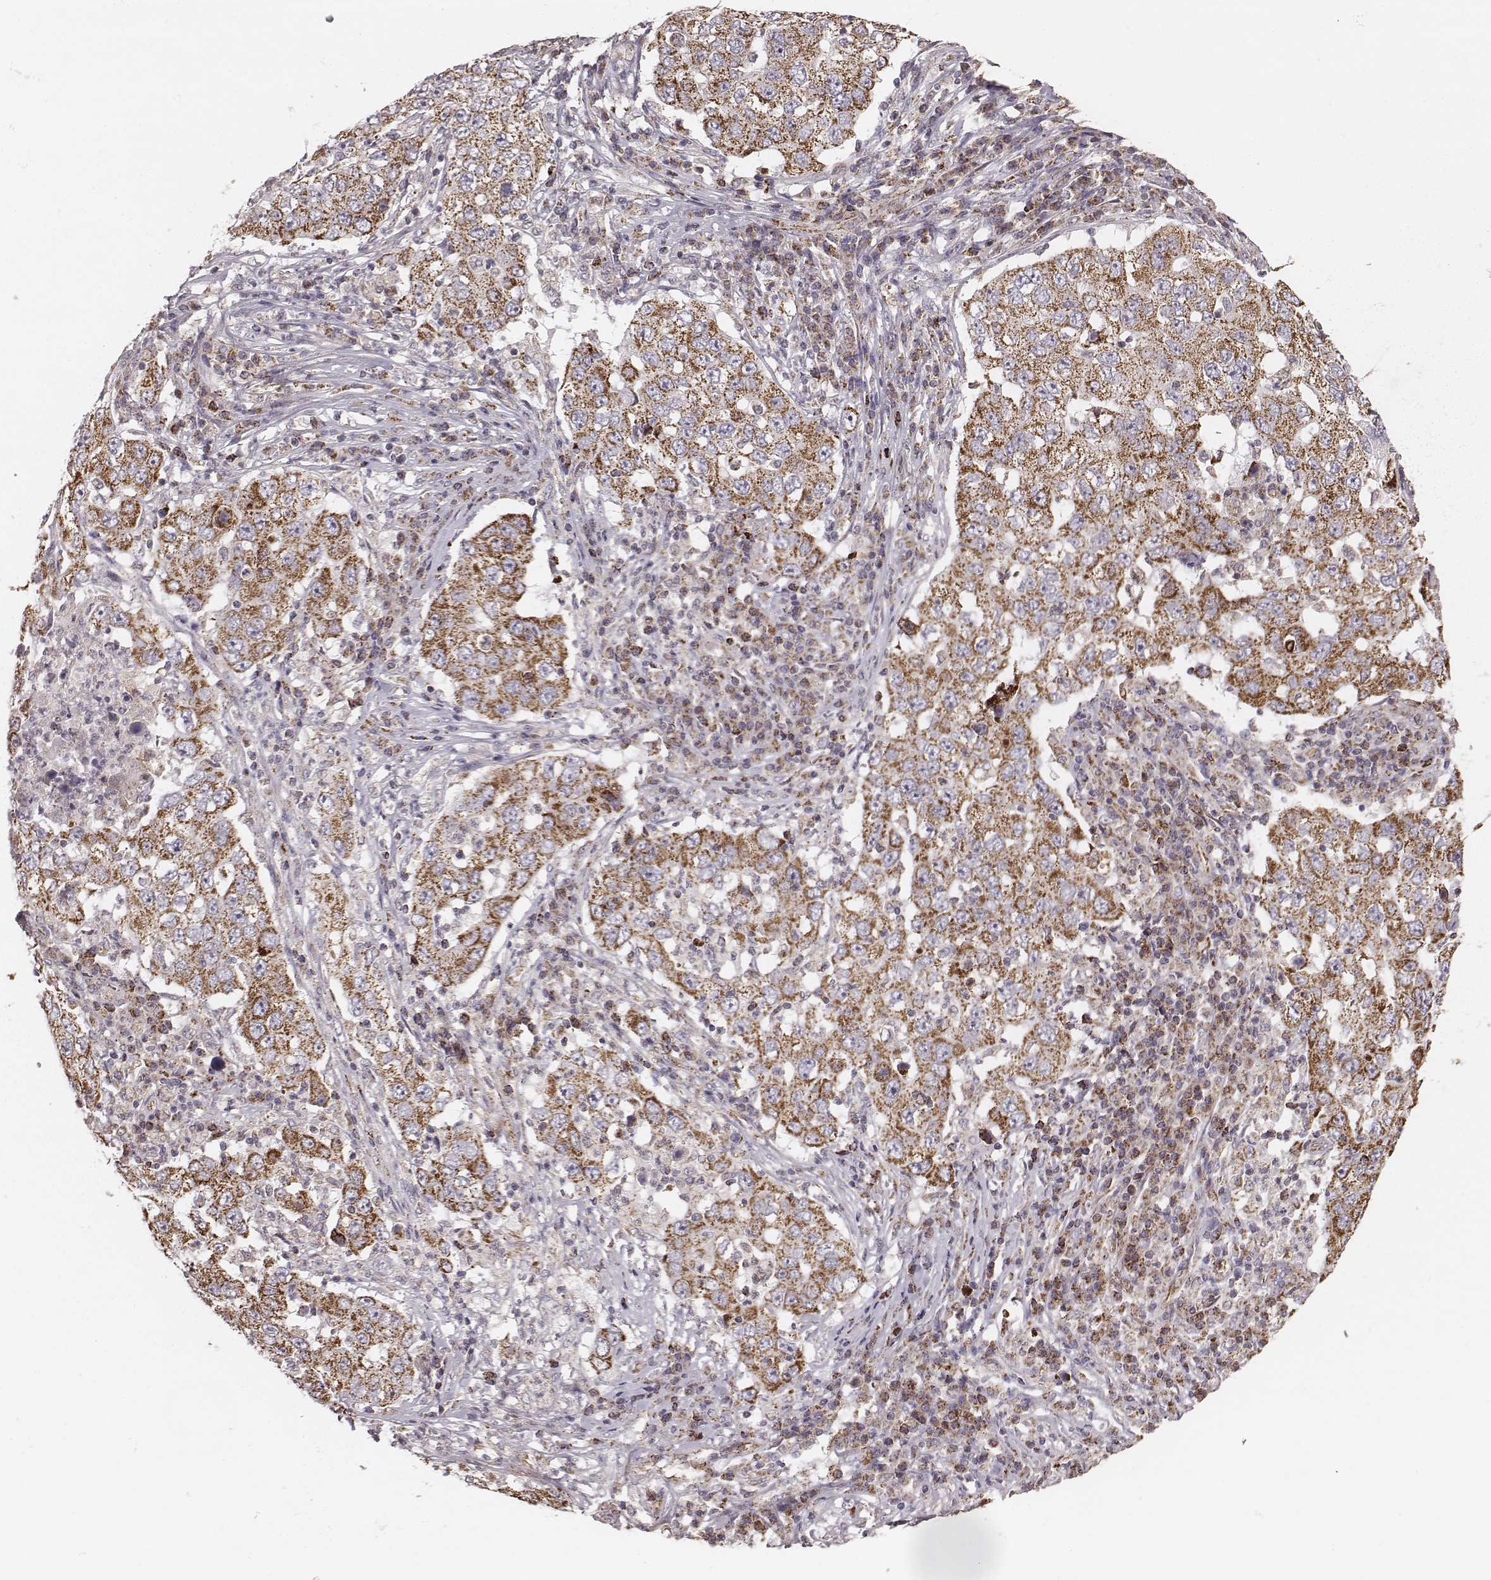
{"staining": {"intensity": "moderate", "quantity": ">75%", "location": "cytoplasmic/membranous"}, "tissue": "lung cancer", "cell_type": "Tumor cells", "image_type": "cancer", "snomed": [{"axis": "morphology", "description": "Adenocarcinoma, NOS"}, {"axis": "topography", "description": "Lung"}], "caption": "About >75% of tumor cells in lung cancer (adenocarcinoma) exhibit moderate cytoplasmic/membranous protein positivity as visualized by brown immunohistochemical staining.", "gene": "TUFM", "patient": {"sex": "male", "age": 73}}